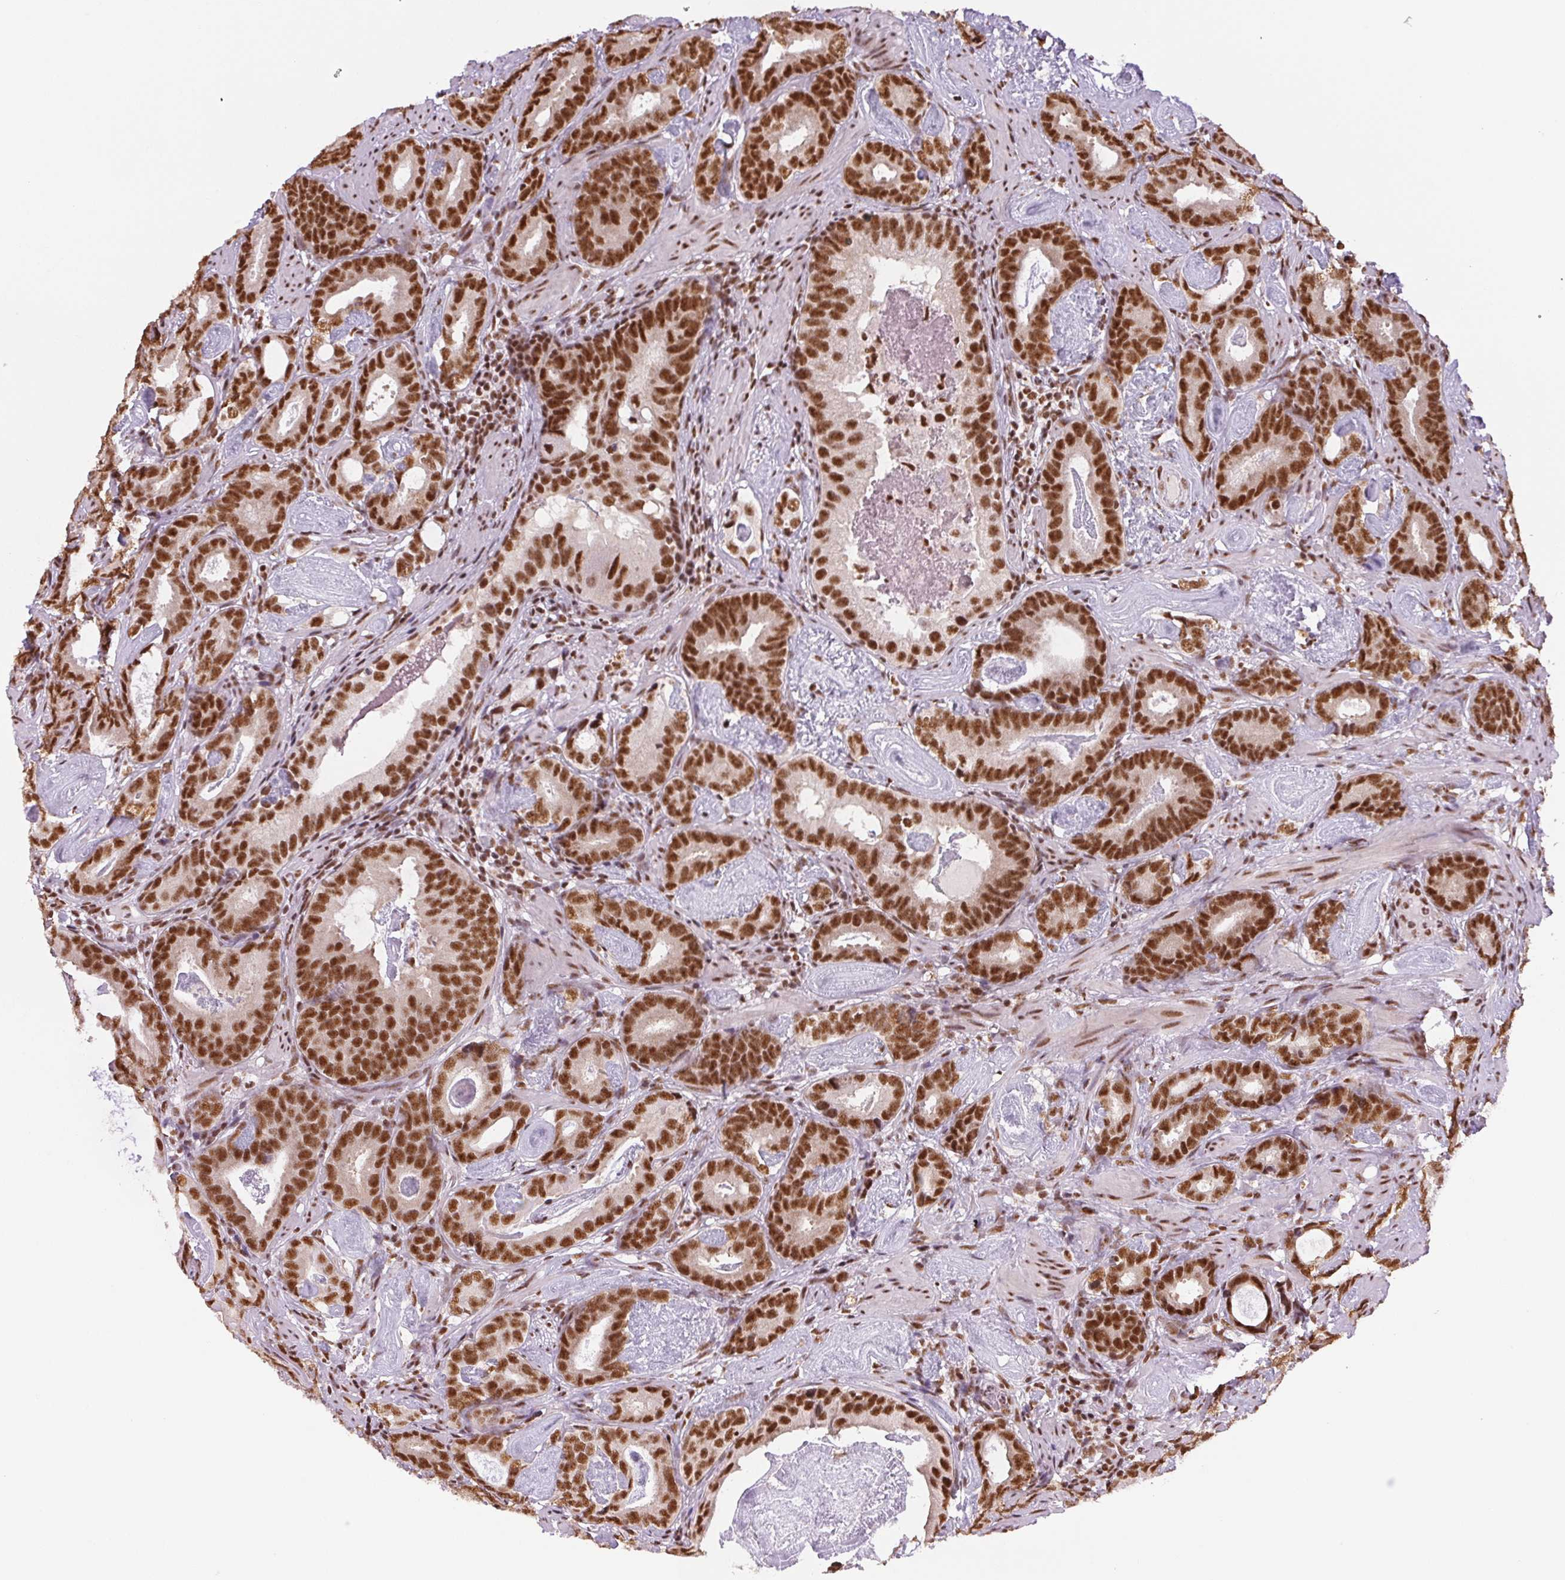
{"staining": {"intensity": "strong", "quantity": ">75%", "location": "nuclear"}, "tissue": "prostate cancer", "cell_type": "Tumor cells", "image_type": "cancer", "snomed": [{"axis": "morphology", "description": "Adenocarcinoma, Low grade"}, {"axis": "topography", "description": "Prostate and seminal vesicle, NOS"}], "caption": "This is an image of IHC staining of adenocarcinoma (low-grade) (prostate), which shows strong positivity in the nuclear of tumor cells.", "gene": "IK", "patient": {"sex": "male", "age": 71}}